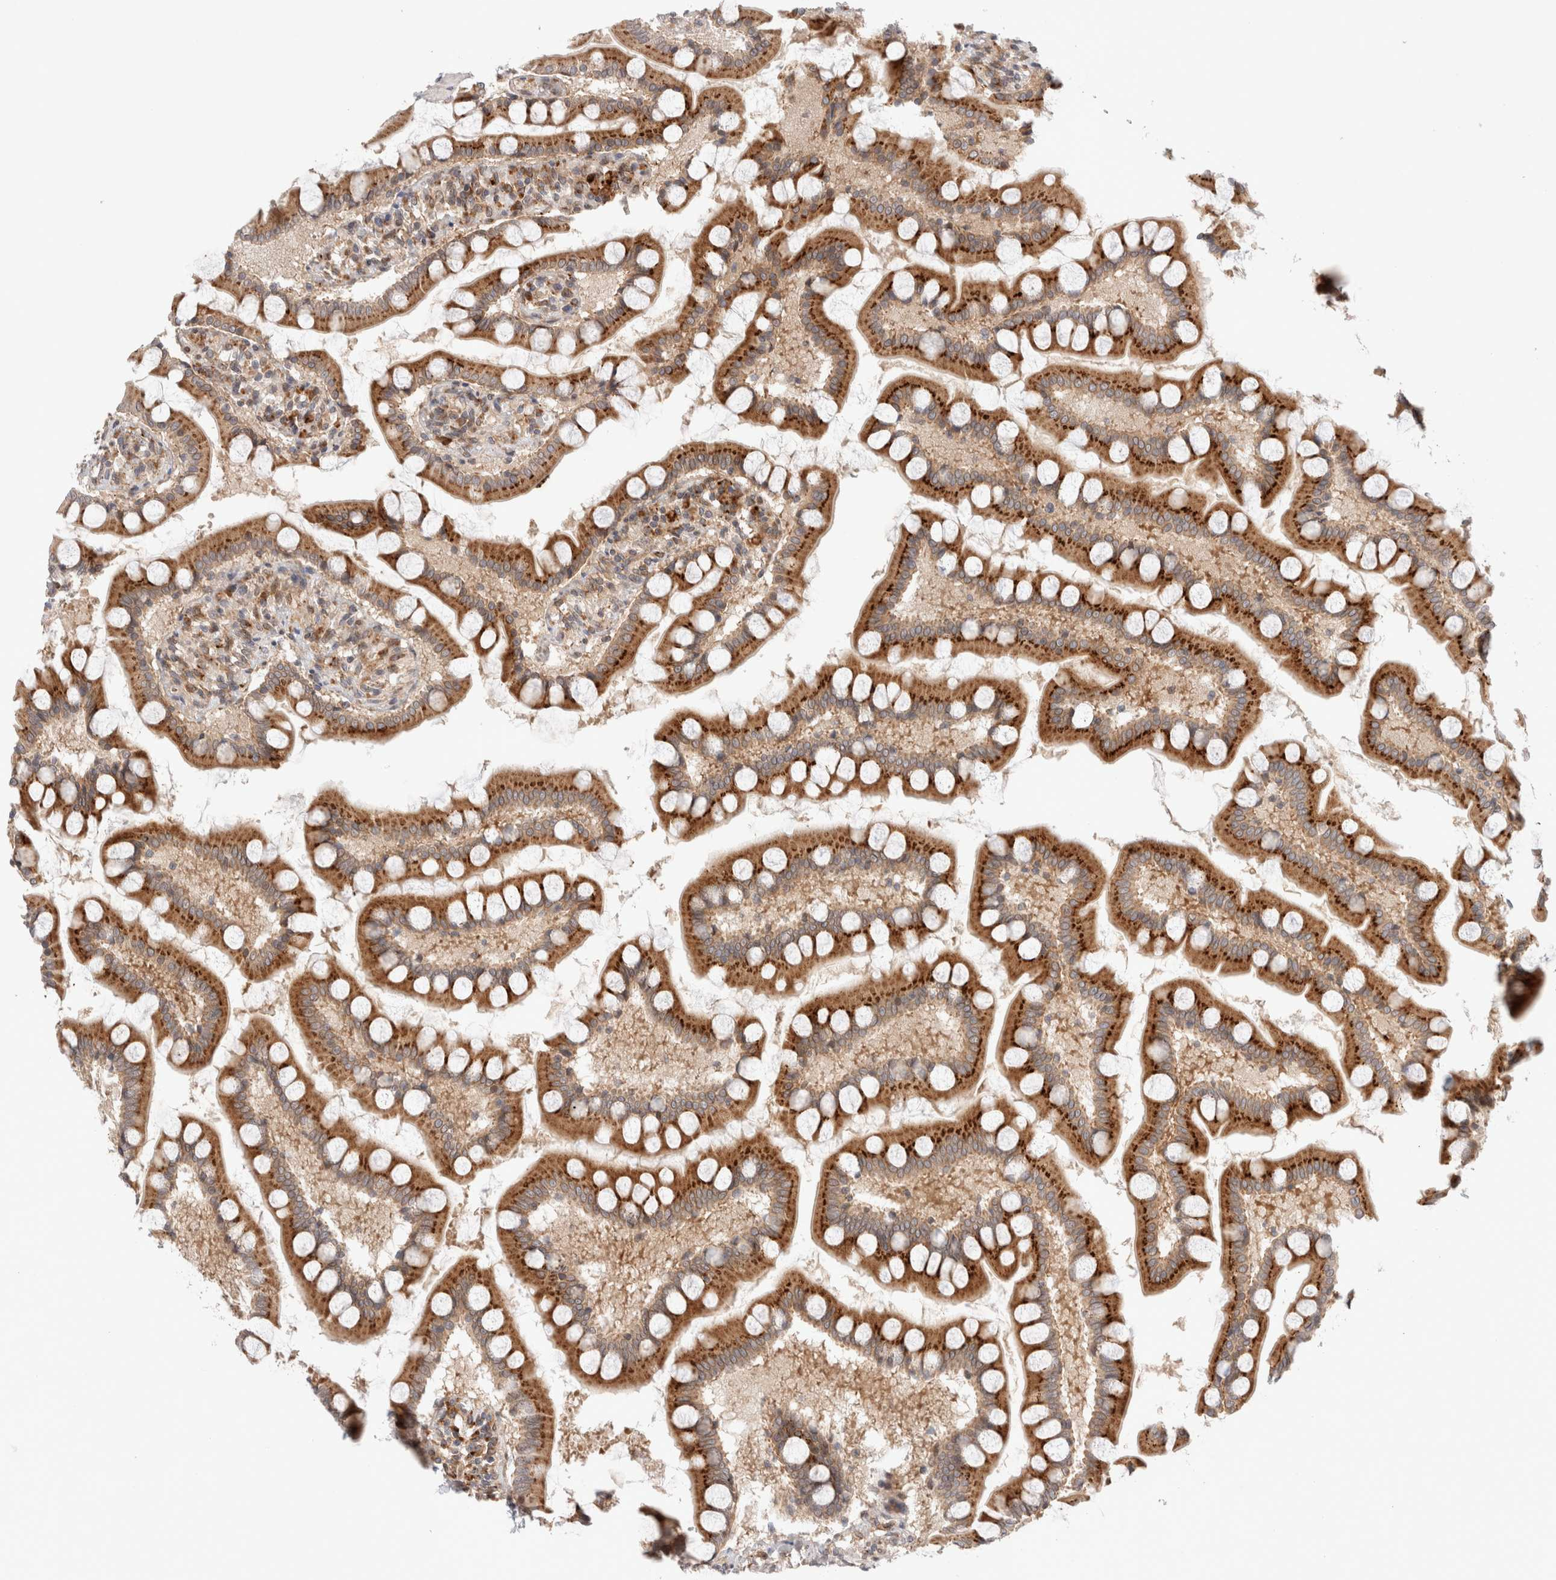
{"staining": {"intensity": "strong", "quantity": ">75%", "location": "cytoplasmic/membranous"}, "tissue": "small intestine", "cell_type": "Glandular cells", "image_type": "normal", "snomed": [{"axis": "morphology", "description": "Normal tissue, NOS"}, {"axis": "topography", "description": "Small intestine"}], "caption": "Brown immunohistochemical staining in unremarkable small intestine shows strong cytoplasmic/membranous expression in about >75% of glandular cells. (Brightfield microscopy of DAB IHC at high magnification).", "gene": "GCN1", "patient": {"sex": "male", "age": 41}}